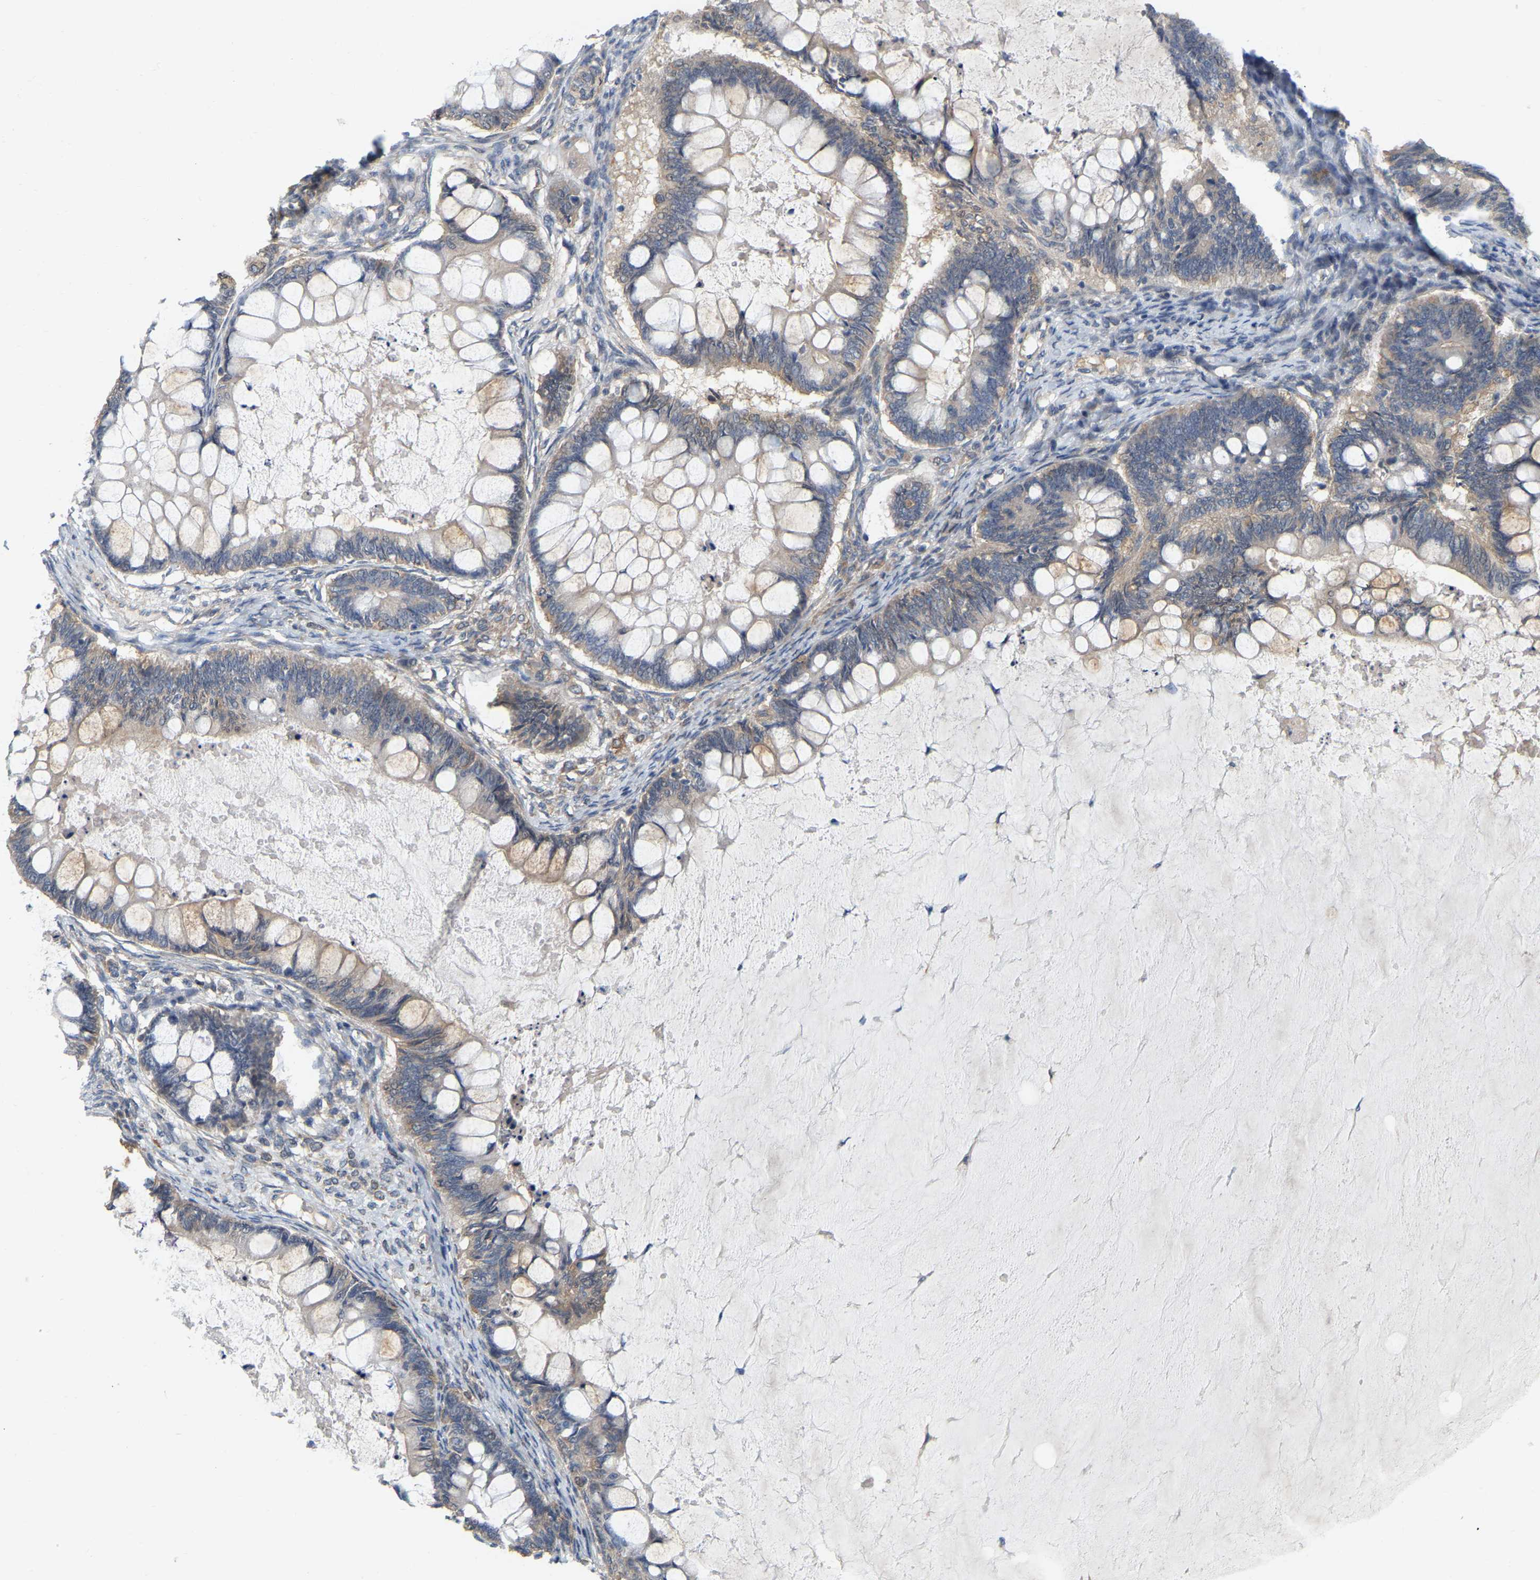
{"staining": {"intensity": "weak", "quantity": "25%-75%", "location": "cytoplasmic/membranous"}, "tissue": "ovarian cancer", "cell_type": "Tumor cells", "image_type": "cancer", "snomed": [{"axis": "morphology", "description": "Cystadenocarcinoma, mucinous, NOS"}, {"axis": "topography", "description": "Ovary"}], "caption": "Ovarian cancer was stained to show a protein in brown. There is low levels of weak cytoplasmic/membranous positivity in approximately 25%-75% of tumor cells. (Brightfield microscopy of DAB IHC at high magnification).", "gene": "SSH1", "patient": {"sex": "female", "age": 61}}